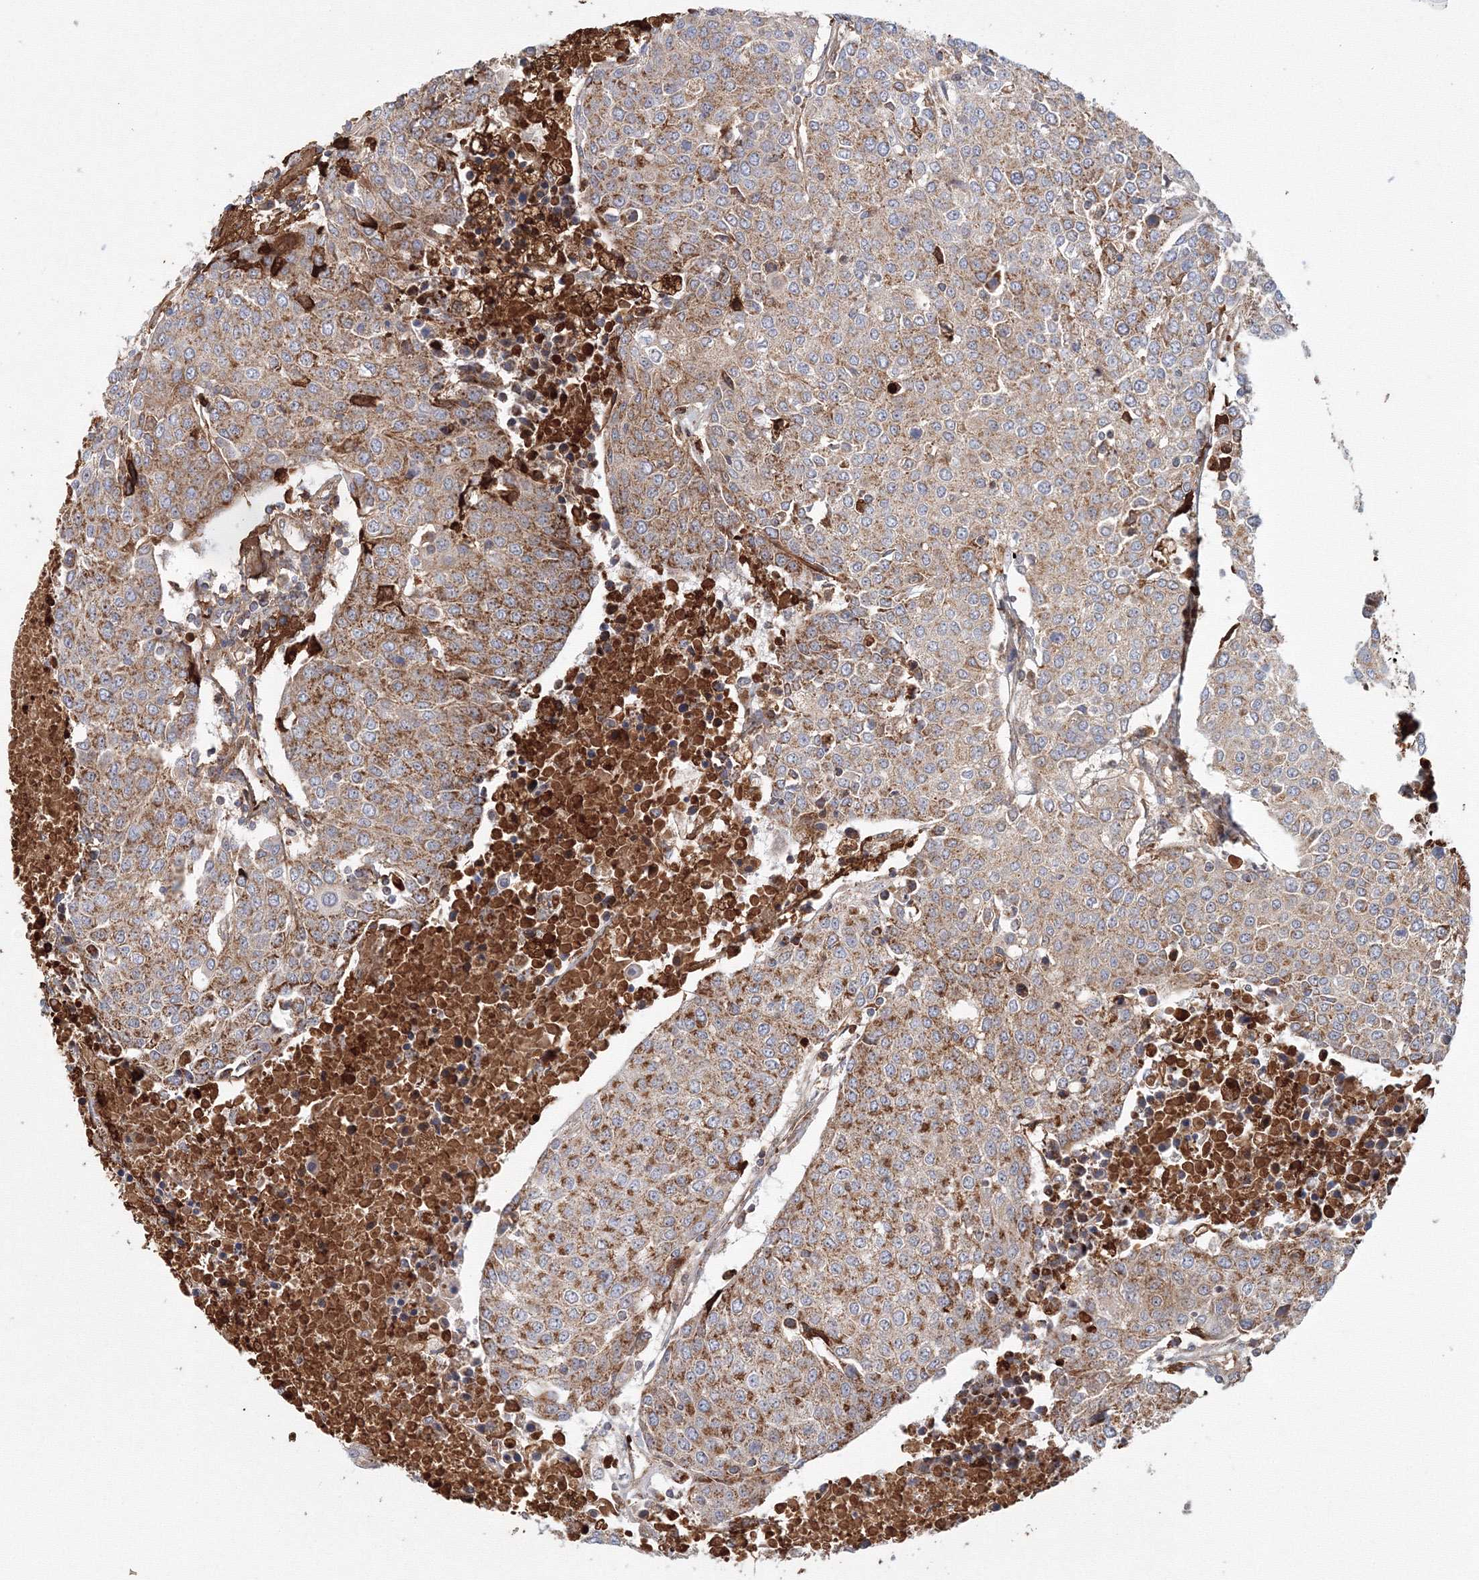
{"staining": {"intensity": "moderate", "quantity": ">75%", "location": "cytoplasmic/membranous"}, "tissue": "urothelial cancer", "cell_type": "Tumor cells", "image_type": "cancer", "snomed": [{"axis": "morphology", "description": "Urothelial carcinoma, High grade"}, {"axis": "topography", "description": "Urinary bladder"}], "caption": "Urothelial carcinoma (high-grade) was stained to show a protein in brown. There is medium levels of moderate cytoplasmic/membranous positivity in about >75% of tumor cells. (Brightfield microscopy of DAB IHC at high magnification).", "gene": "GRPEL1", "patient": {"sex": "female", "age": 85}}